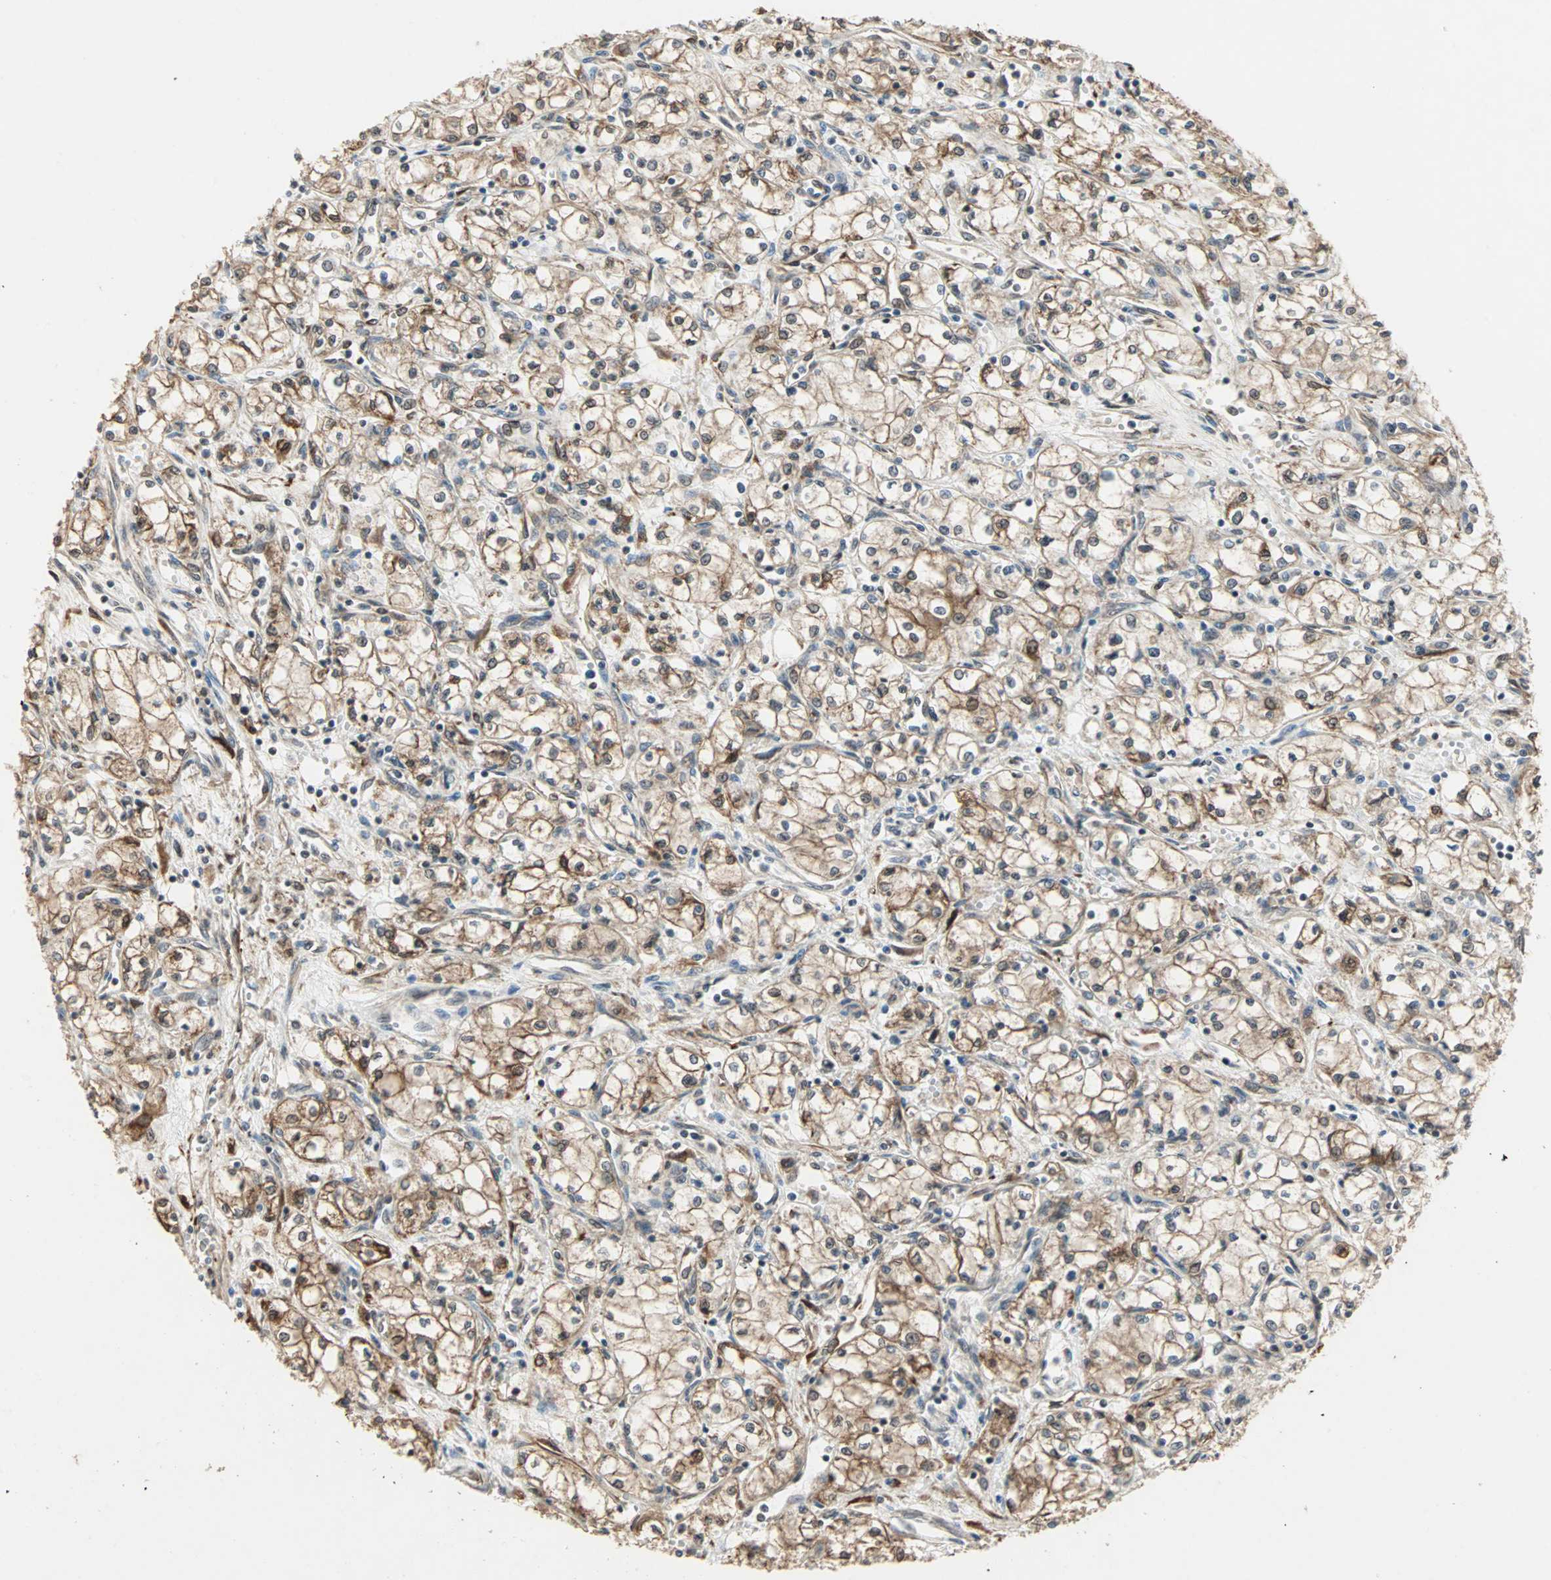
{"staining": {"intensity": "moderate", "quantity": ">75%", "location": "cytoplasmic/membranous"}, "tissue": "renal cancer", "cell_type": "Tumor cells", "image_type": "cancer", "snomed": [{"axis": "morphology", "description": "Normal tissue, NOS"}, {"axis": "morphology", "description": "Adenocarcinoma, NOS"}, {"axis": "topography", "description": "Kidney"}], "caption": "Immunohistochemistry (IHC) staining of renal cancer (adenocarcinoma), which displays medium levels of moderate cytoplasmic/membranous positivity in approximately >75% of tumor cells indicating moderate cytoplasmic/membranous protein positivity. The staining was performed using DAB (brown) for protein detection and nuclei were counterstained in hematoxylin (blue).", "gene": "TRPV4", "patient": {"sex": "male", "age": 59}}